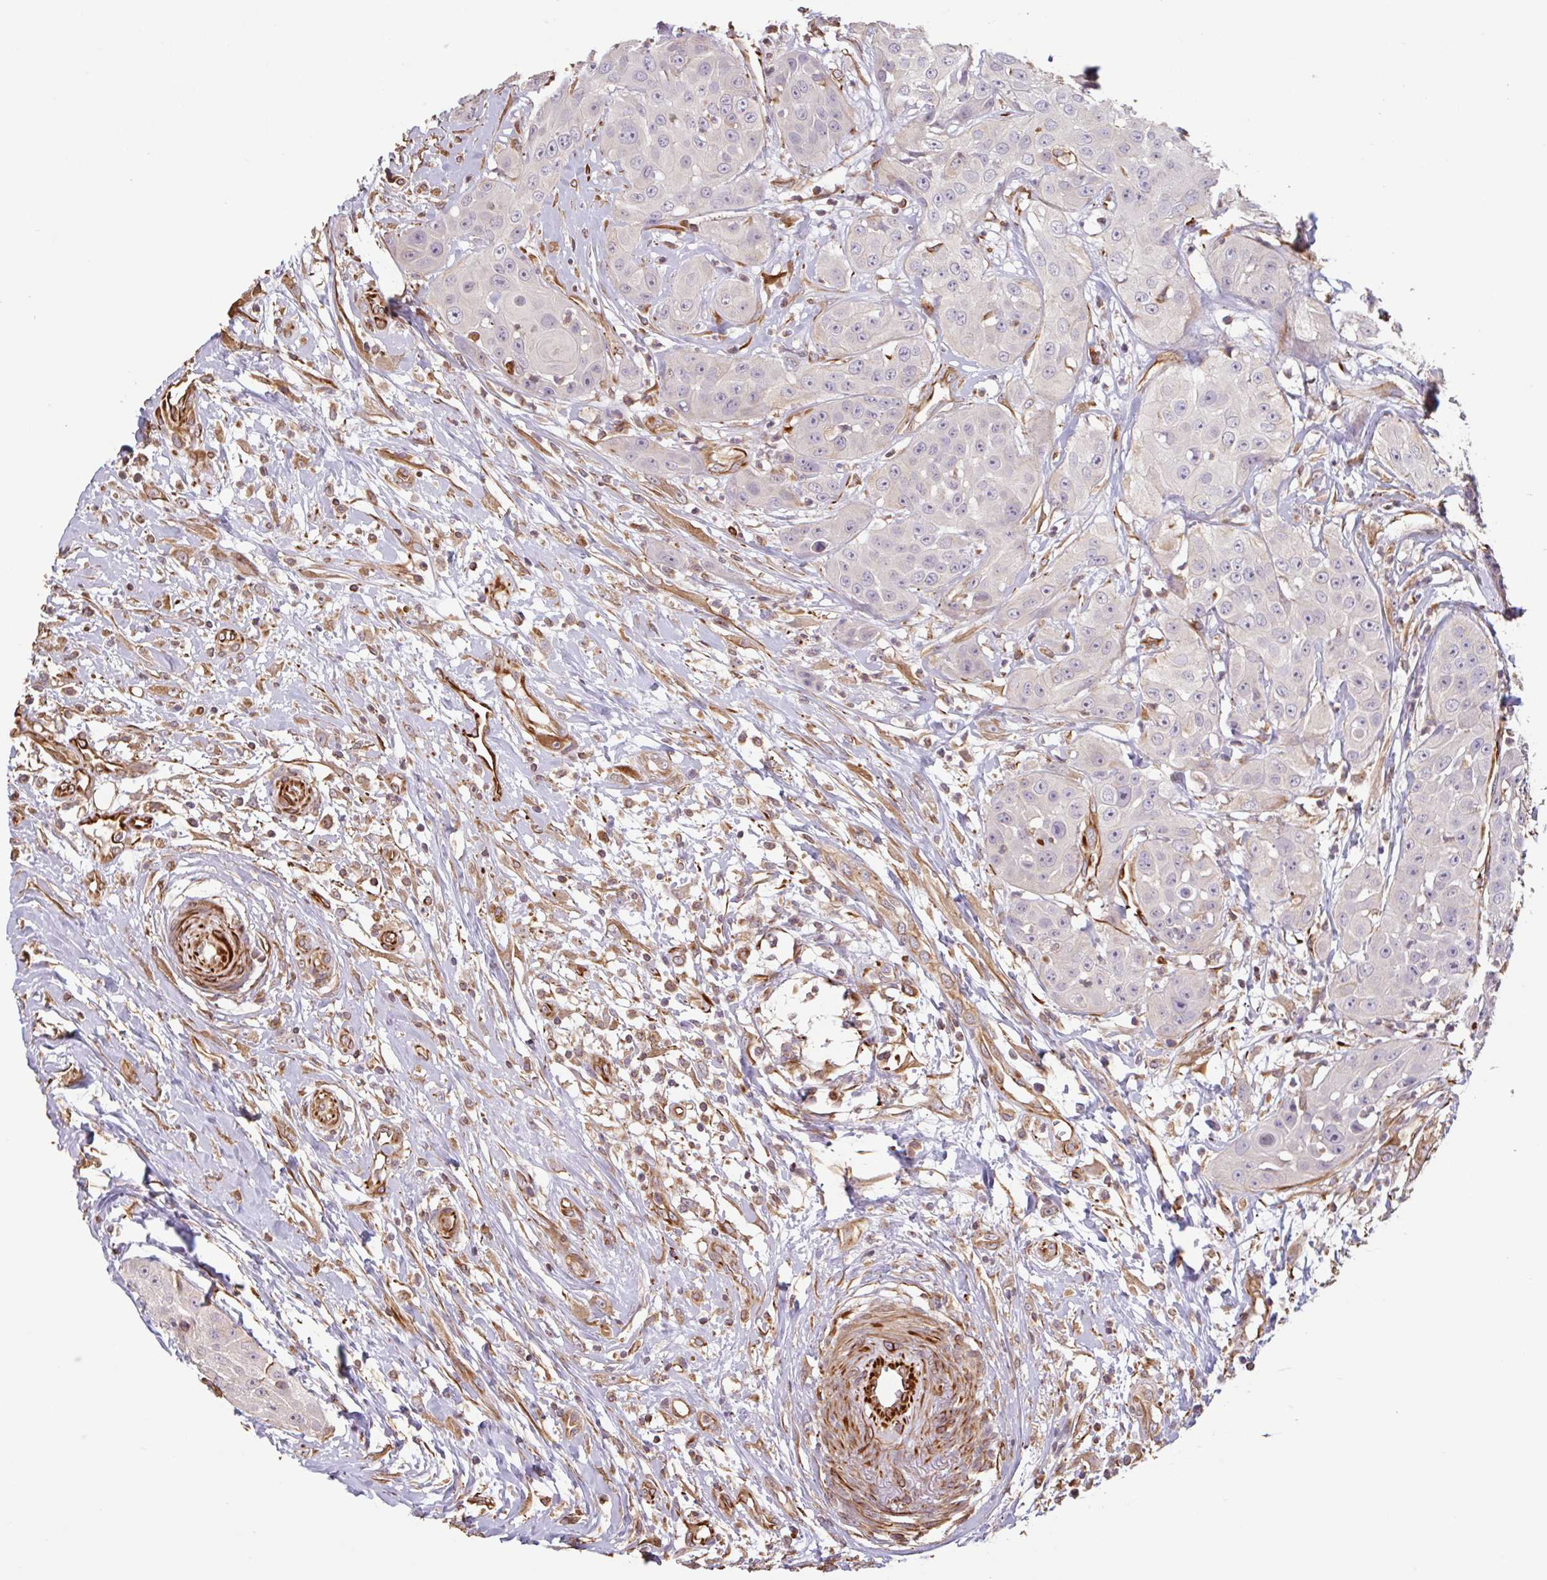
{"staining": {"intensity": "negative", "quantity": "none", "location": "none"}, "tissue": "head and neck cancer", "cell_type": "Tumor cells", "image_type": "cancer", "snomed": [{"axis": "morphology", "description": "Squamous cell carcinoma, NOS"}, {"axis": "topography", "description": "Head-Neck"}], "caption": "A high-resolution micrograph shows immunohistochemistry staining of head and neck squamous cell carcinoma, which reveals no significant expression in tumor cells. The staining was performed using DAB to visualize the protein expression in brown, while the nuclei were stained in blue with hematoxylin (Magnification: 20x).", "gene": "ZNF790", "patient": {"sex": "male", "age": 83}}